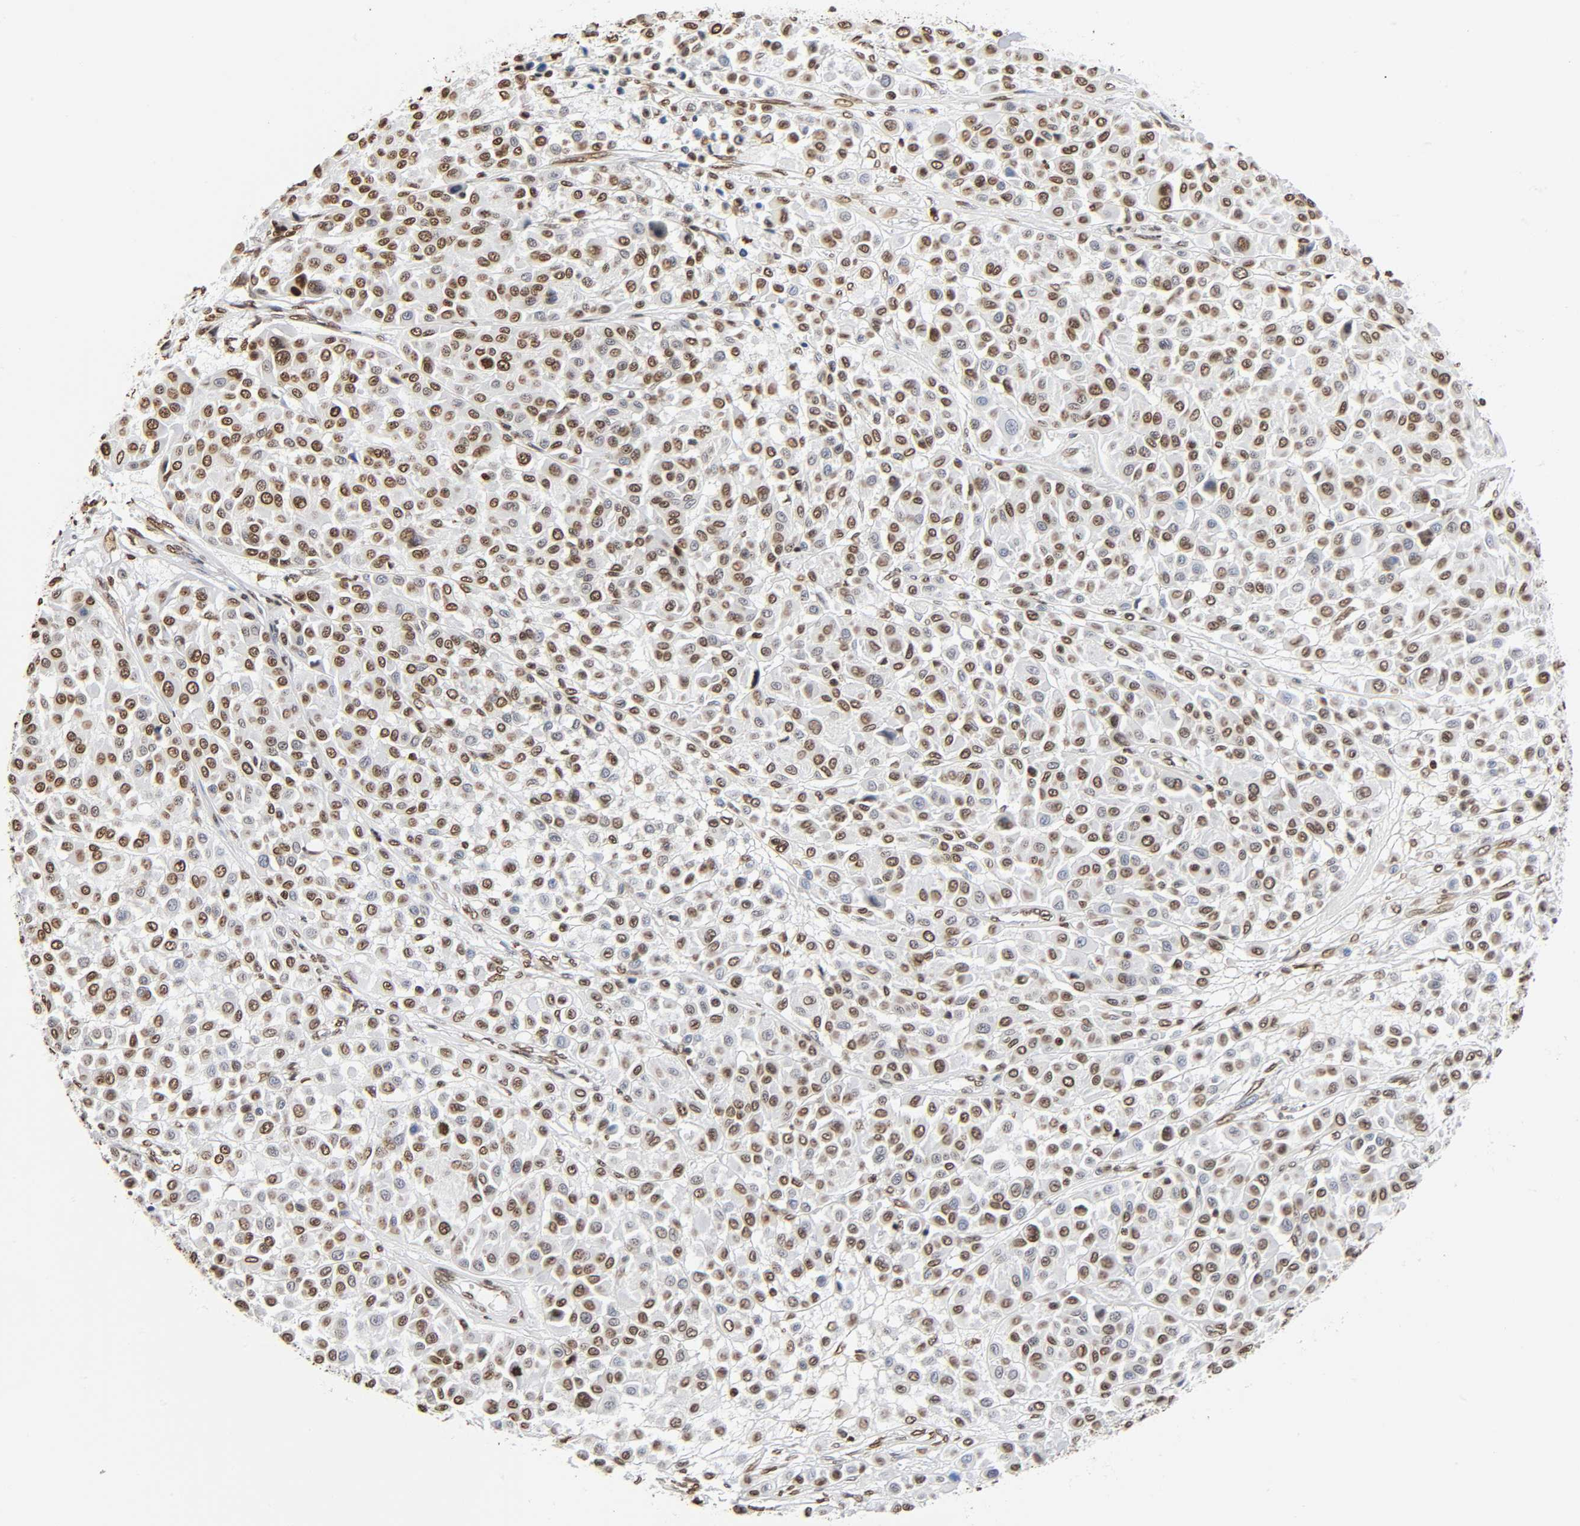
{"staining": {"intensity": "moderate", "quantity": ">75%", "location": "nuclear"}, "tissue": "melanoma", "cell_type": "Tumor cells", "image_type": "cancer", "snomed": [{"axis": "morphology", "description": "Malignant melanoma, Metastatic site"}, {"axis": "topography", "description": "Soft tissue"}], "caption": "Immunohistochemical staining of melanoma displays medium levels of moderate nuclear protein positivity in approximately >75% of tumor cells.", "gene": "HOXA6", "patient": {"sex": "male", "age": 41}}